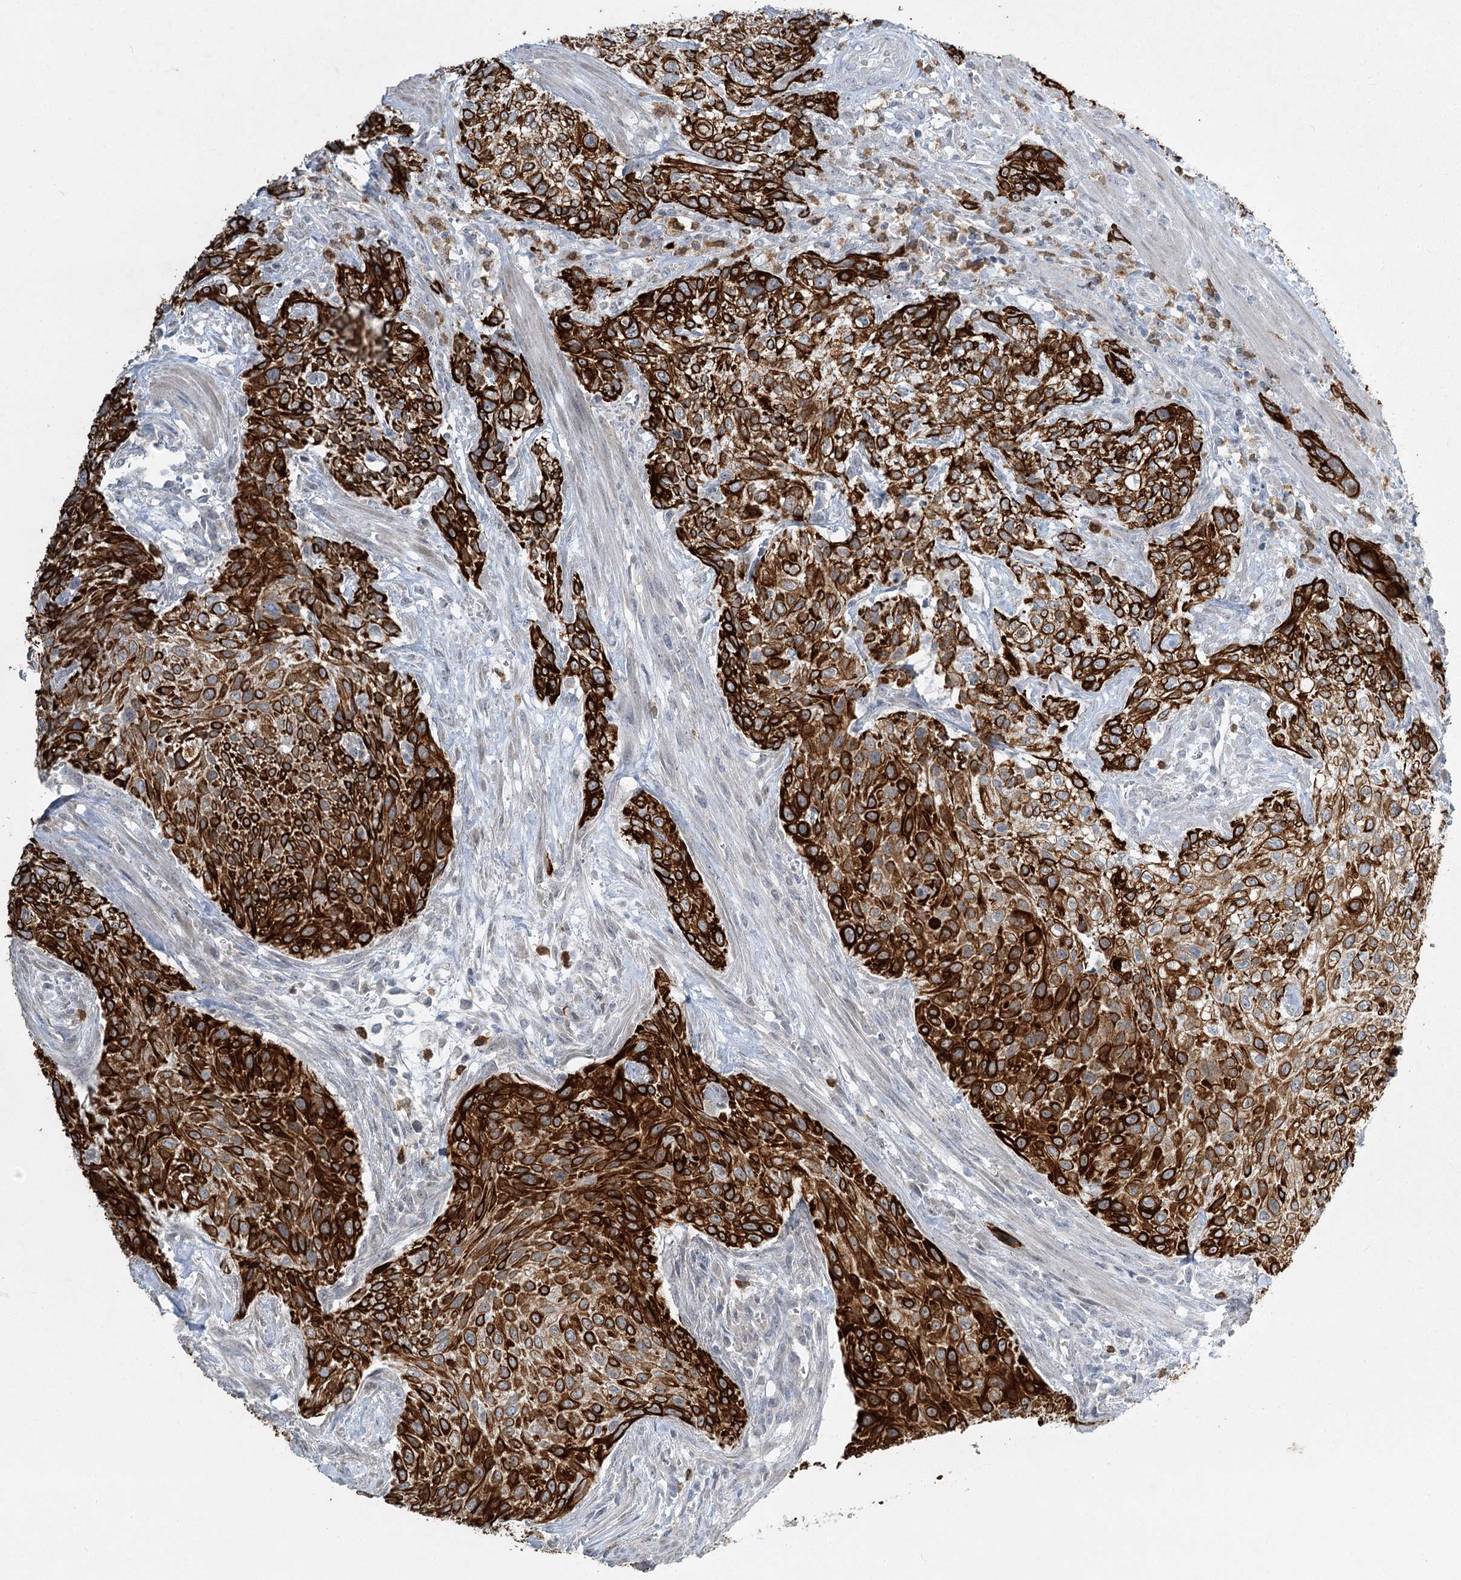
{"staining": {"intensity": "strong", "quantity": ">75%", "location": "cytoplasmic/membranous"}, "tissue": "urothelial cancer", "cell_type": "Tumor cells", "image_type": "cancer", "snomed": [{"axis": "morphology", "description": "Normal tissue, NOS"}, {"axis": "morphology", "description": "Urothelial carcinoma, NOS"}, {"axis": "topography", "description": "Urinary bladder"}, {"axis": "topography", "description": "Peripheral nerve tissue"}], "caption": "Tumor cells show high levels of strong cytoplasmic/membranous positivity in about >75% of cells in transitional cell carcinoma.", "gene": "ABITRAM", "patient": {"sex": "male", "age": 35}}